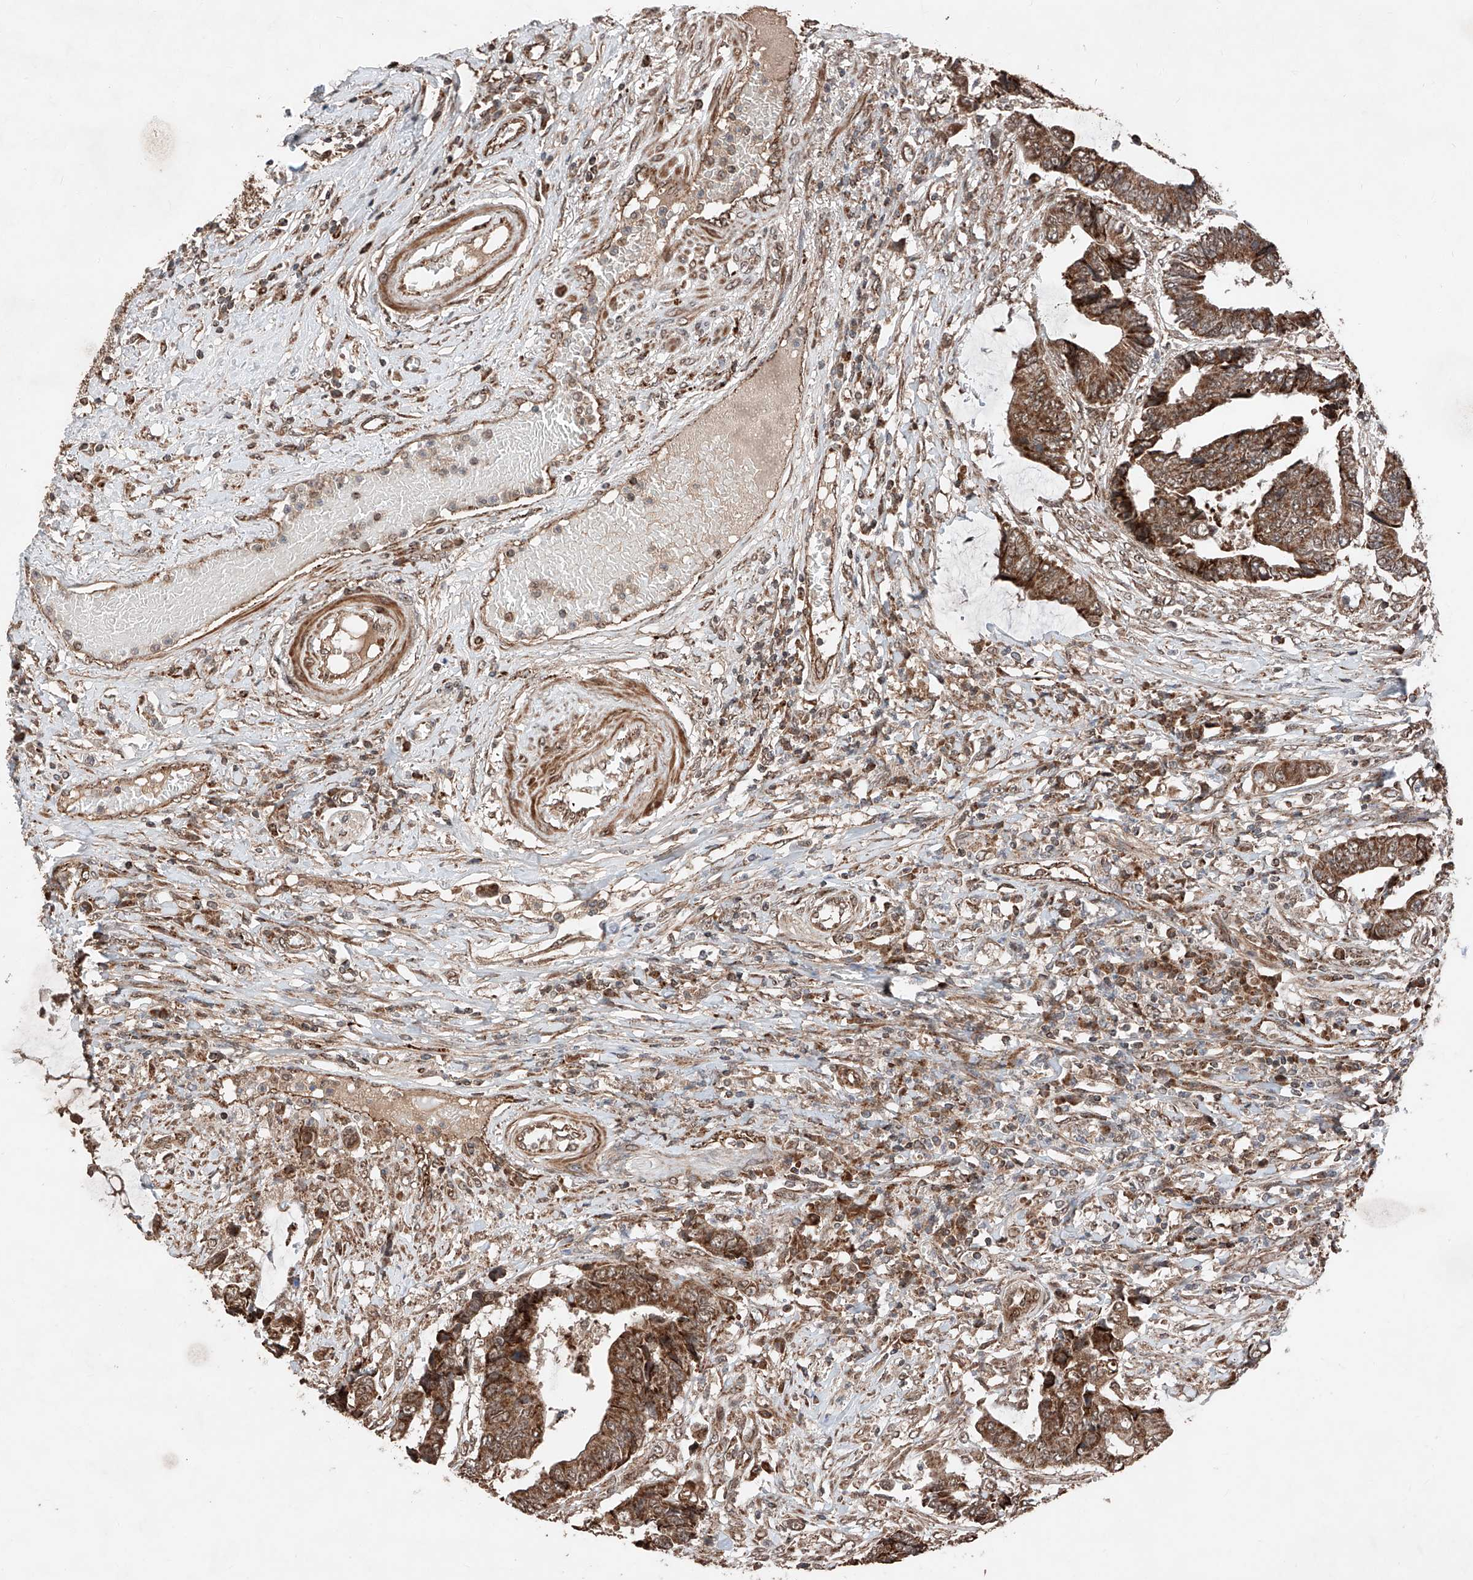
{"staining": {"intensity": "moderate", "quantity": ">75%", "location": "cytoplasmic/membranous"}, "tissue": "colorectal cancer", "cell_type": "Tumor cells", "image_type": "cancer", "snomed": [{"axis": "morphology", "description": "Adenocarcinoma, NOS"}, {"axis": "topography", "description": "Rectum"}], "caption": "An immunohistochemistry micrograph of tumor tissue is shown. Protein staining in brown labels moderate cytoplasmic/membranous positivity in adenocarcinoma (colorectal) within tumor cells.", "gene": "ZSCAN29", "patient": {"sex": "male", "age": 84}}